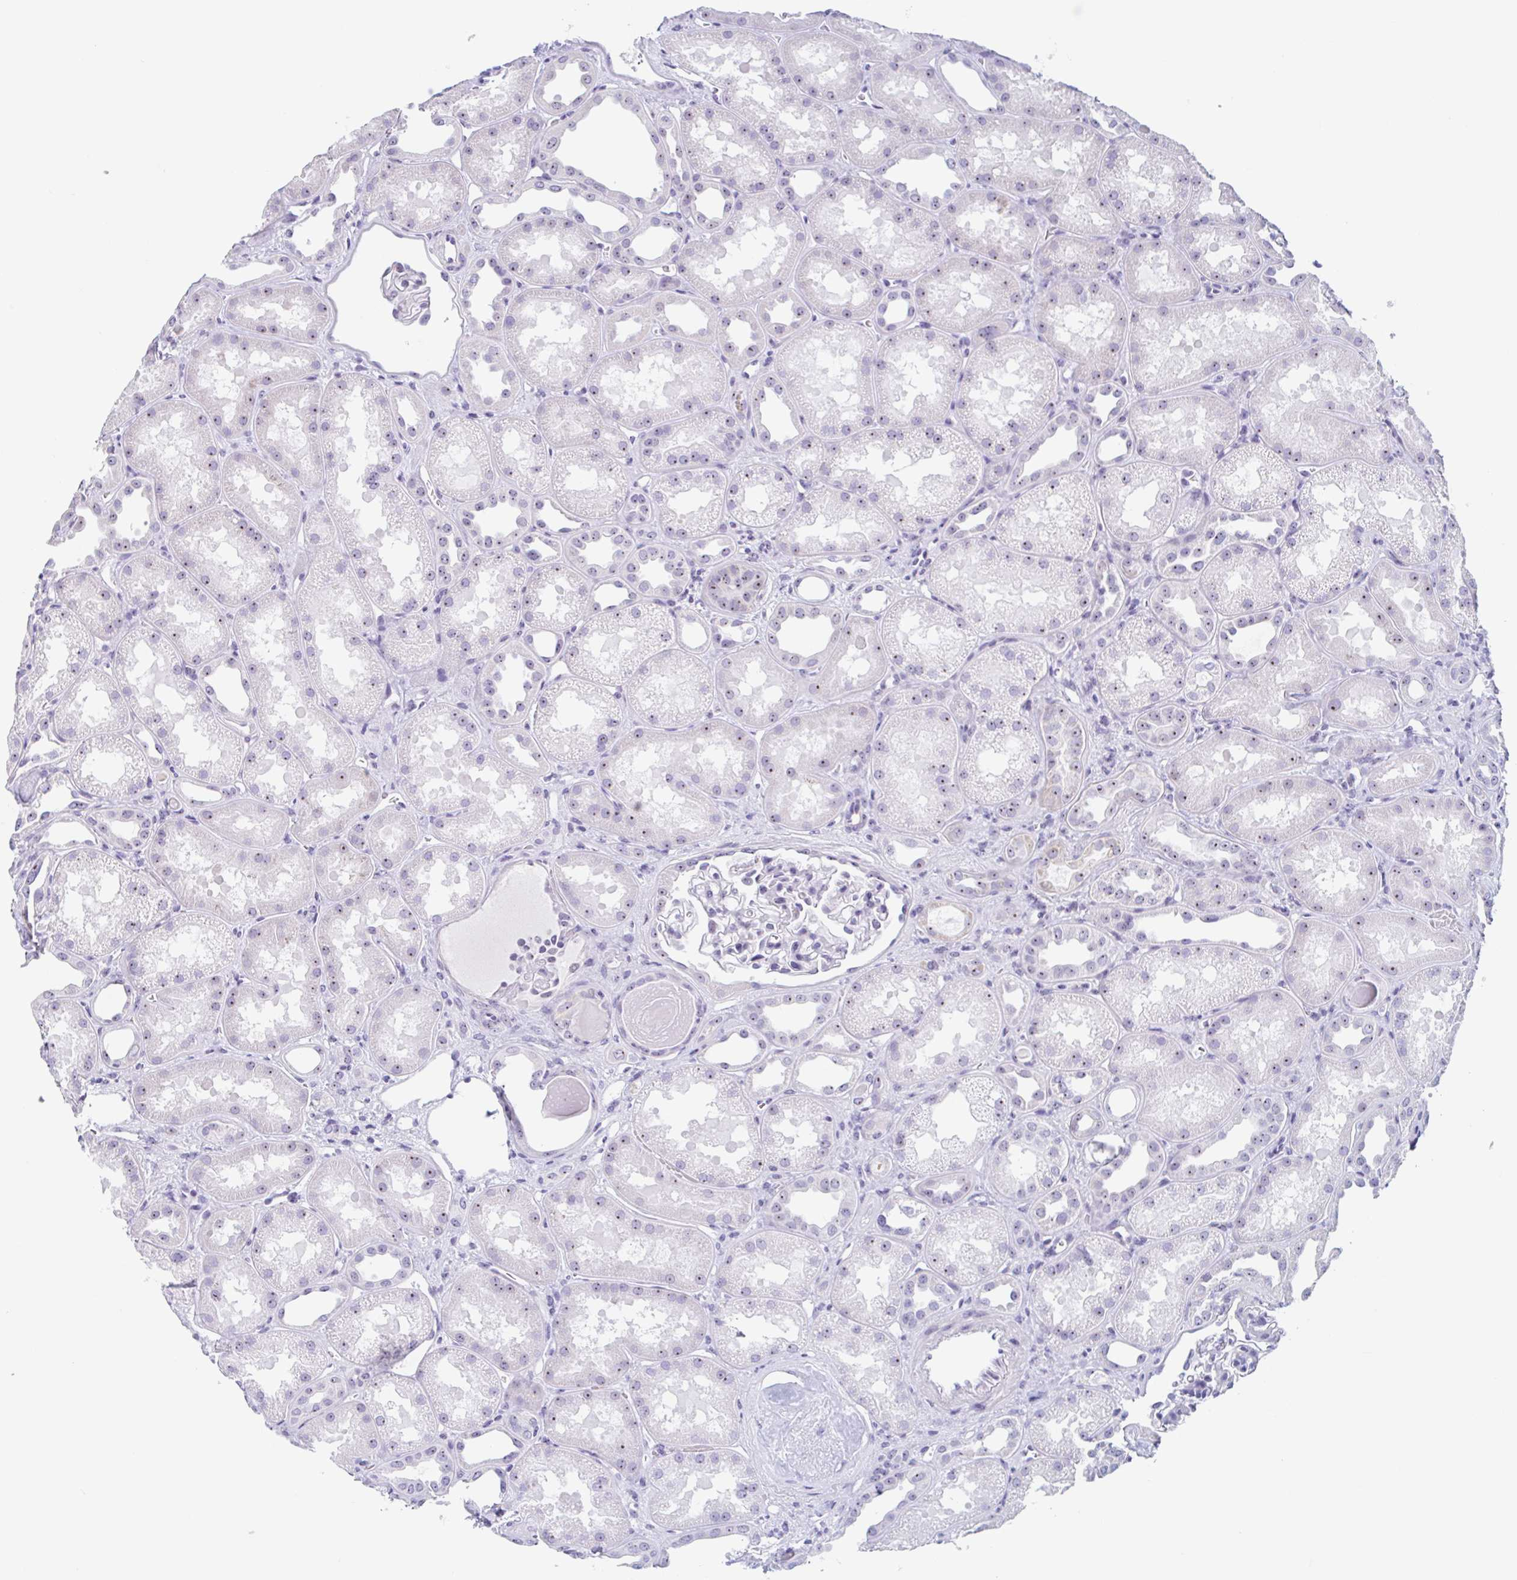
{"staining": {"intensity": "negative", "quantity": "none", "location": "none"}, "tissue": "kidney", "cell_type": "Cells in glomeruli", "image_type": "normal", "snomed": [{"axis": "morphology", "description": "Normal tissue, NOS"}, {"axis": "topography", "description": "Kidney"}], "caption": "Immunohistochemistry micrograph of benign kidney: human kidney stained with DAB (3,3'-diaminobenzidine) shows no significant protein expression in cells in glomeruli.", "gene": "LENG9", "patient": {"sex": "male", "age": 61}}